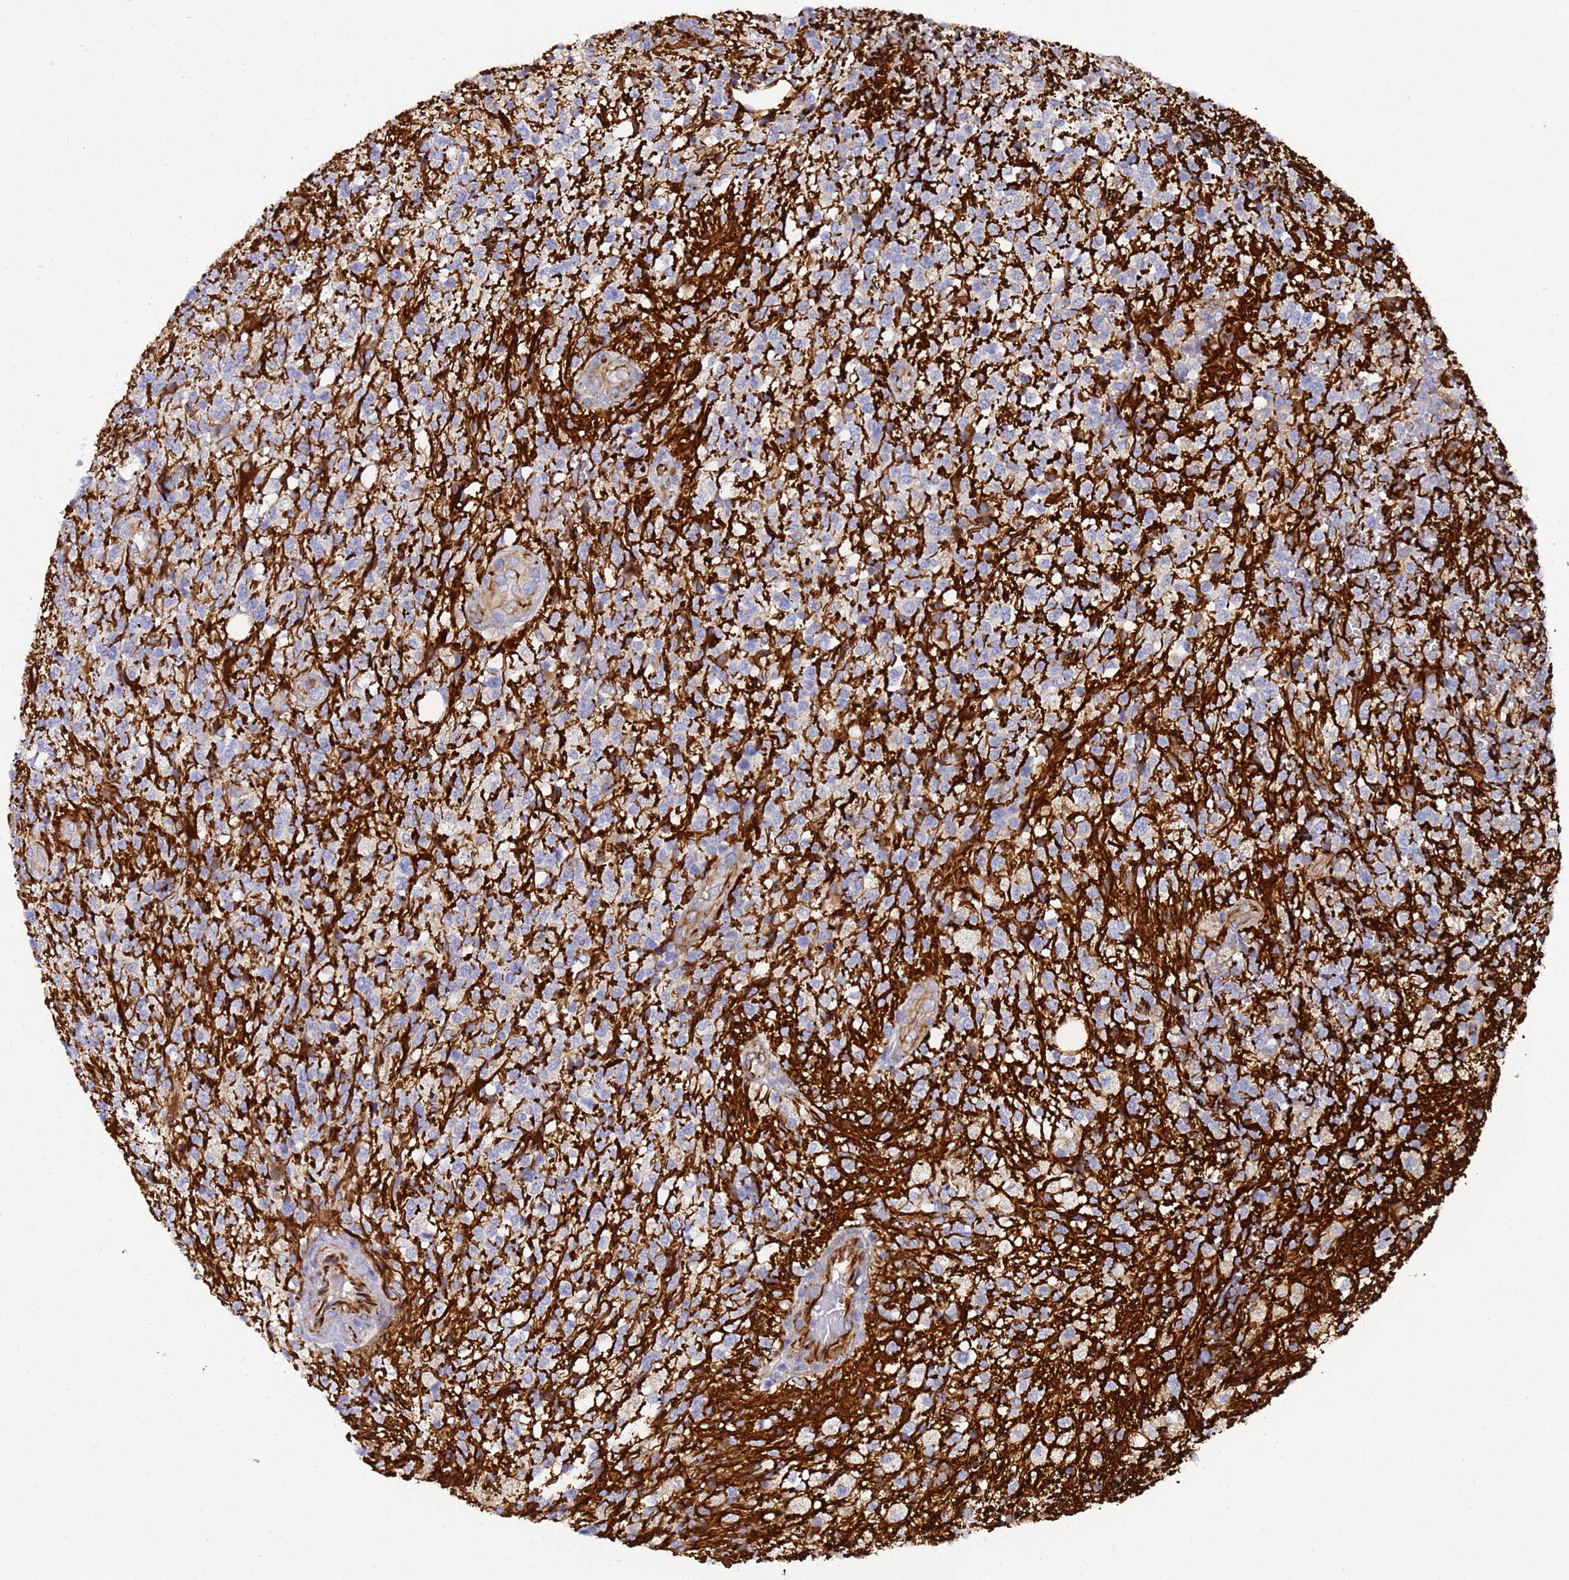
{"staining": {"intensity": "negative", "quantity": "none", "location": "none"}, "tissue": "glioma", "cell_type": "Tumor cells", "image_type": "cancer", "snomed": [{"axis": "morphology", "description": "Glioma, malignant, High grade"}, {"axis": "topography", "description": "Brain"}], "caption": "High power microscopy image of an immunohistochemistry image of malignant glioma (high-grade), revealing no significant staining in tumor cells.", "gene": "SYT13", "patient": {"sex": "male", "age": 56}}